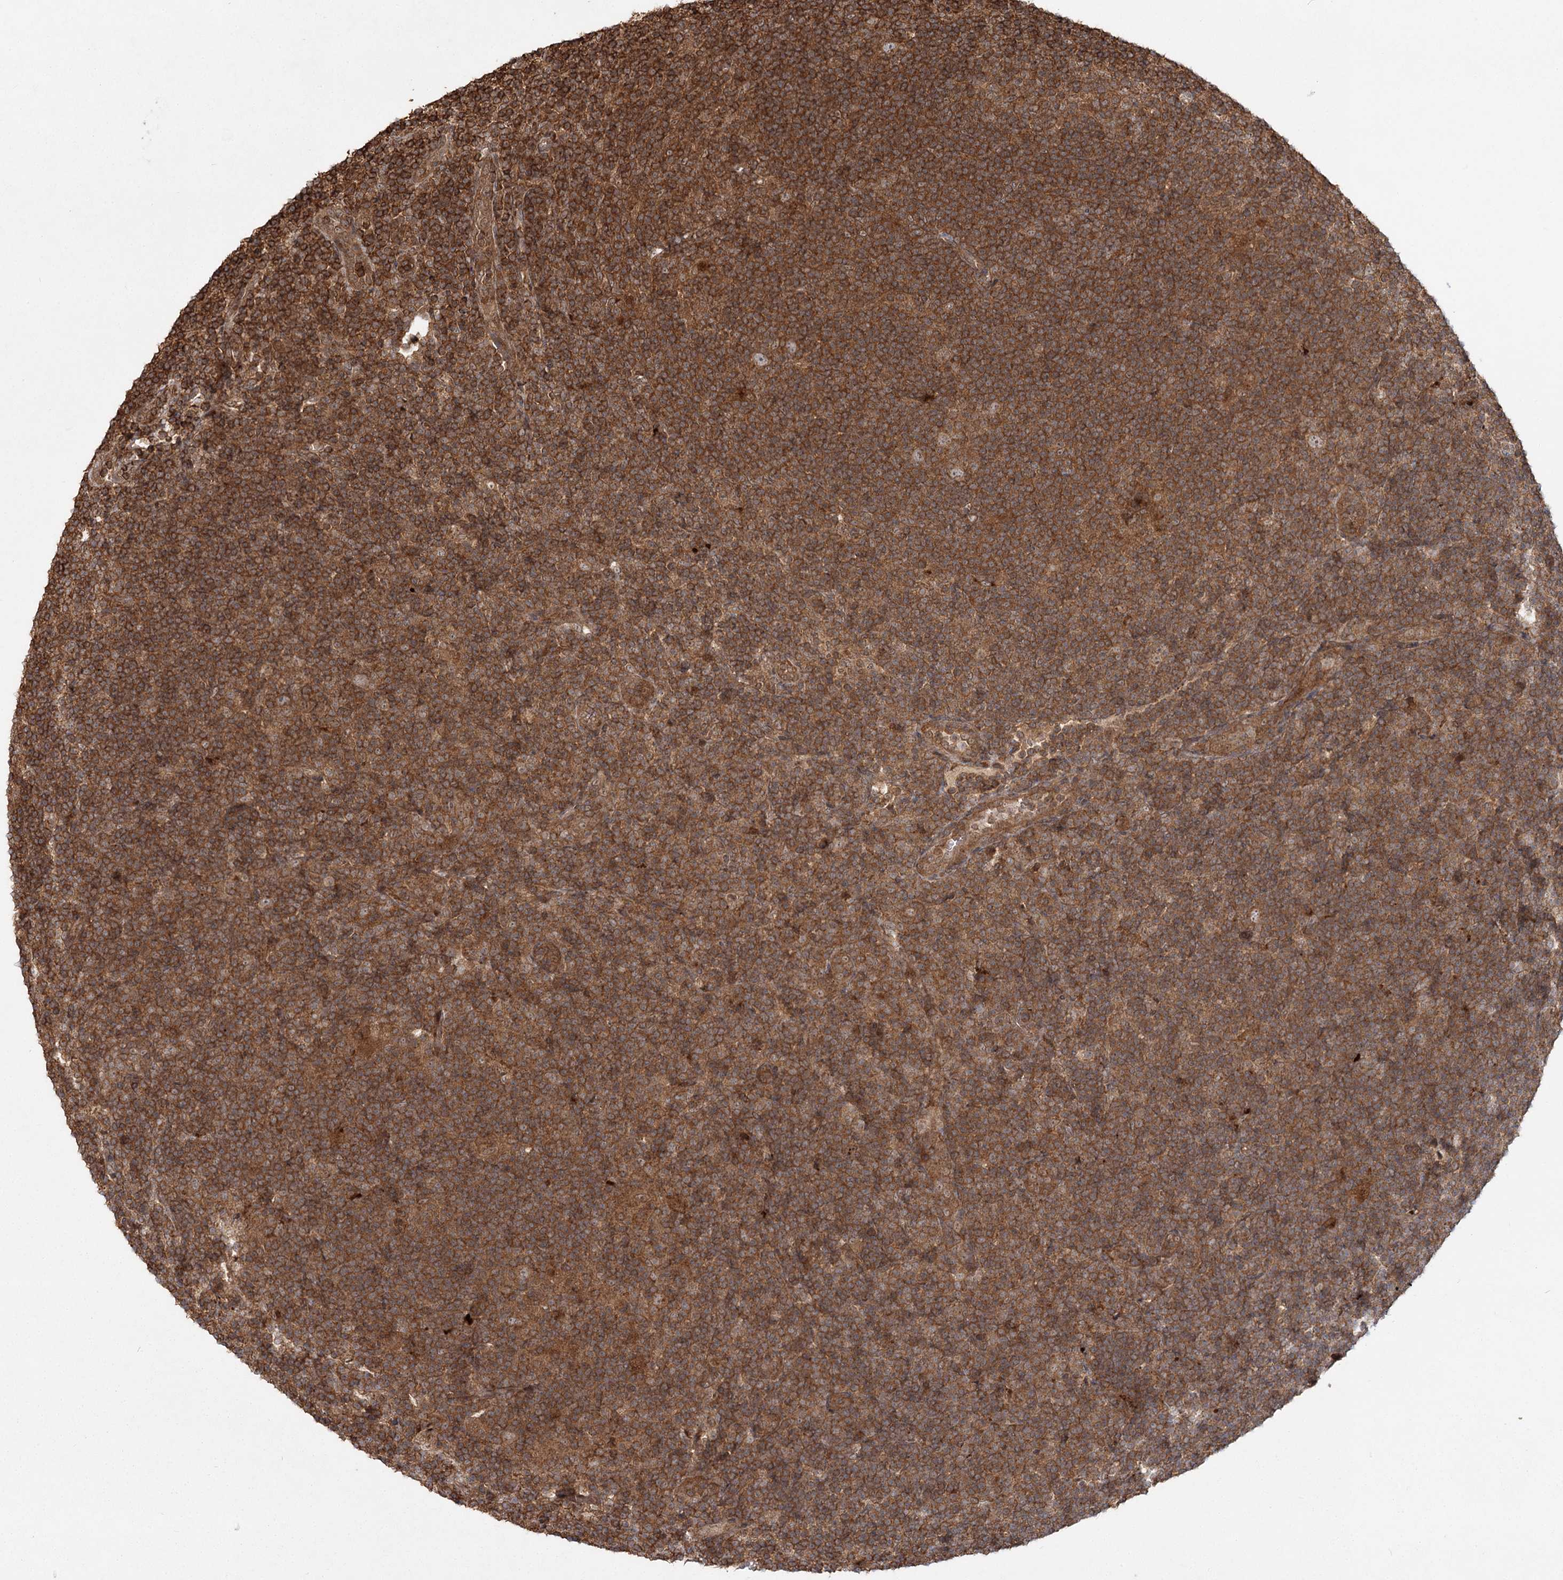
{"staining": {"intensity": "moderate", "quantity": ">75%", "location": "cytoplasmic/membranous"}, "tissue": "lymphoma", "cell_type": "Tumor cells", "image_type": "cancer", "snomed": [{"axis": "morphology", "description": "Hodgkin's disease, NOS"}, {"axis": "topography", "description": "Lymph node"}], "caption": "A medium amount of moderate cytoplasmic/membranous expression is seen in about >75% of tumor cells in lymphoma tissue. (IHC, brightfield microscopy, high magnification).", "gene": "MDFIC", "patient": {"sex": "female", "age": 57}}